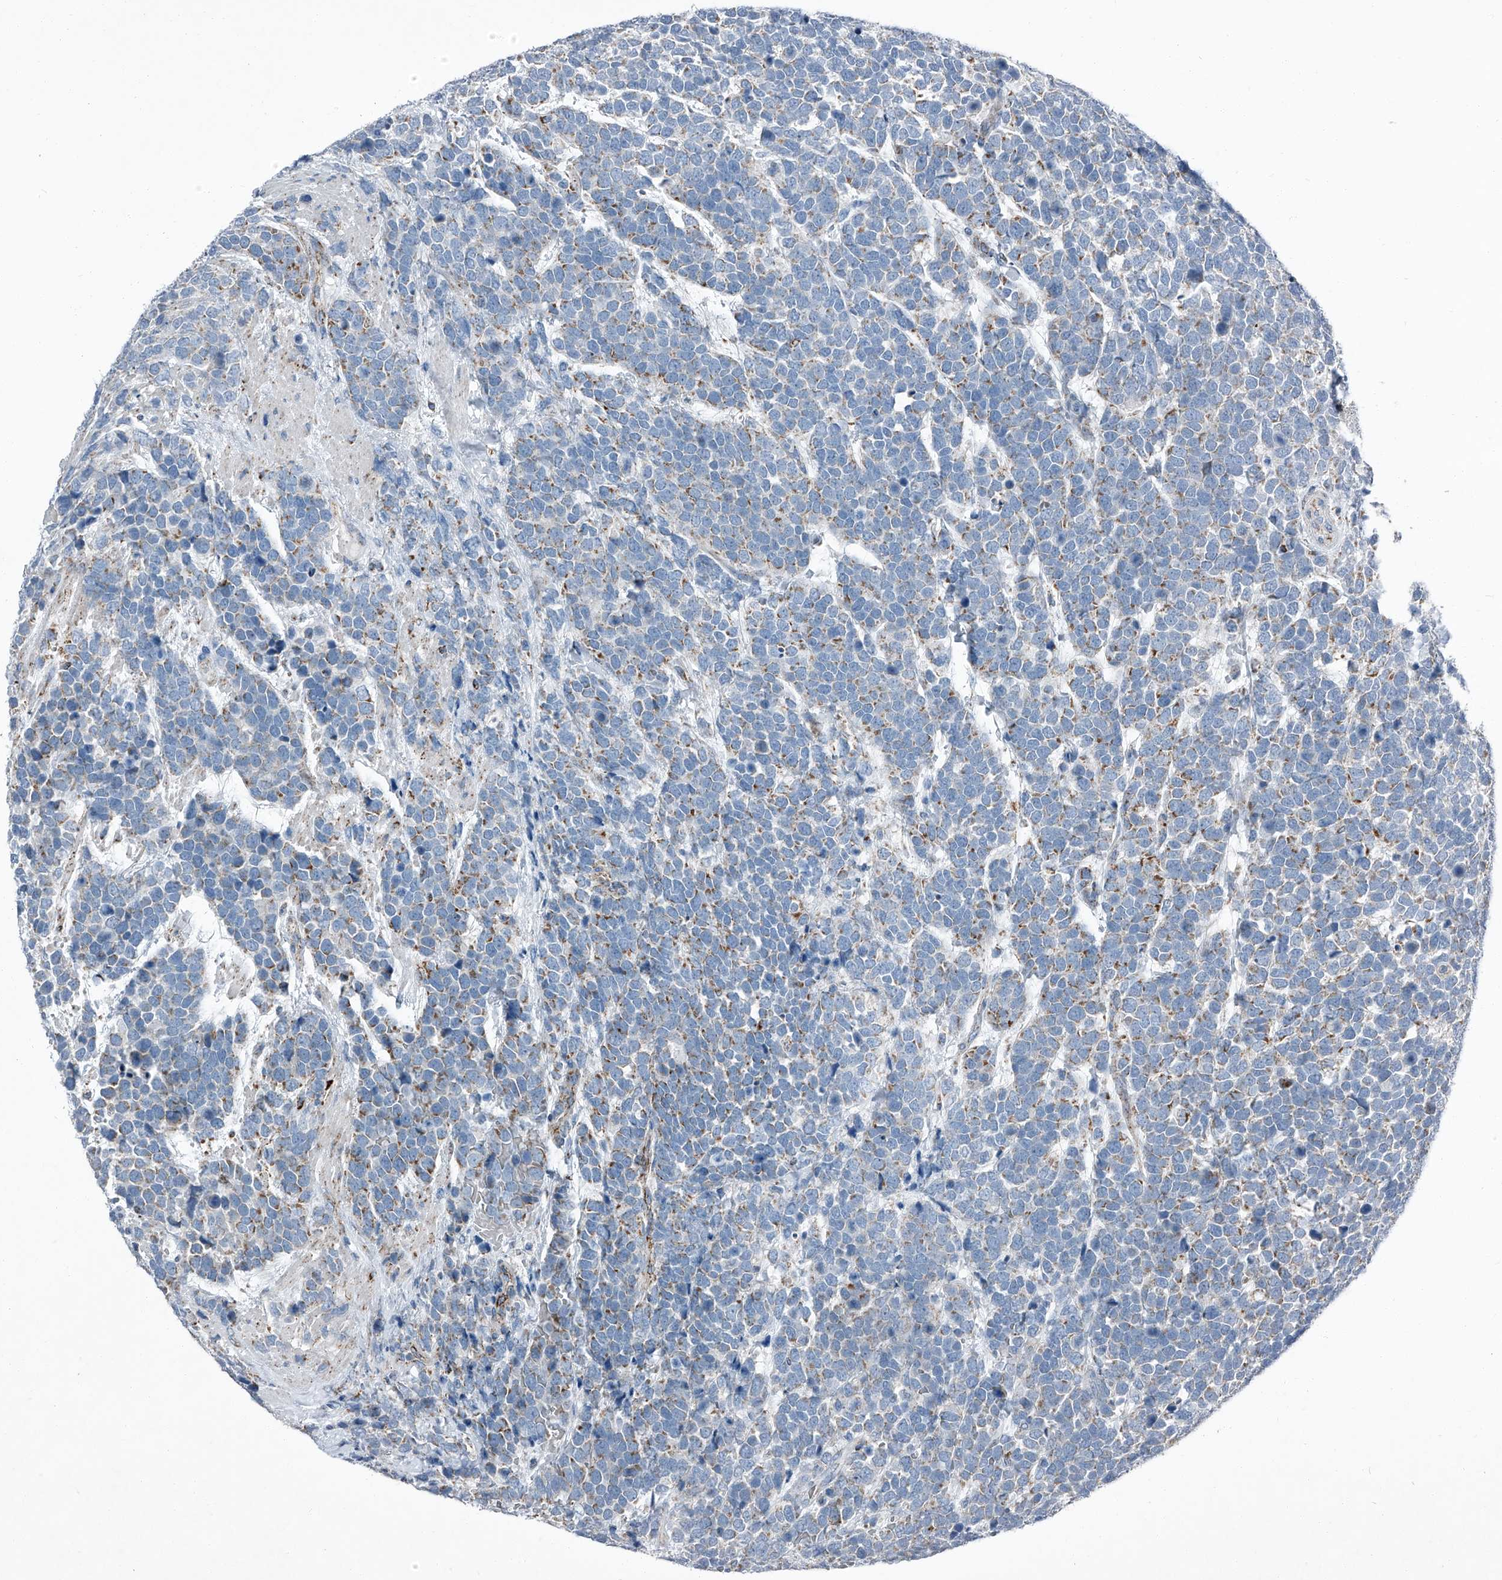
{"staining": {"intensity": "moderate", "quantity": "25%-75%", "location": "cytoplasmic/membranous"}, "tissue": "urothelial cancer", "cell_type": "Tumor cells", "image_type": "cancer", "snomed": [{"axis": "morphology", "description": "Urothelial carcinoma, High grade"}, {"axis": "topography", "description": "Urinary bladder"}], "caption": "Protein staining of urothelial carcinoma (high-grade) tissue displays moderate cytoplasmic/membranous expression in about 25%-75% of tumor cells.", "gene": "CHRNA7", "patient": {"sex": "female", "age": 82}}